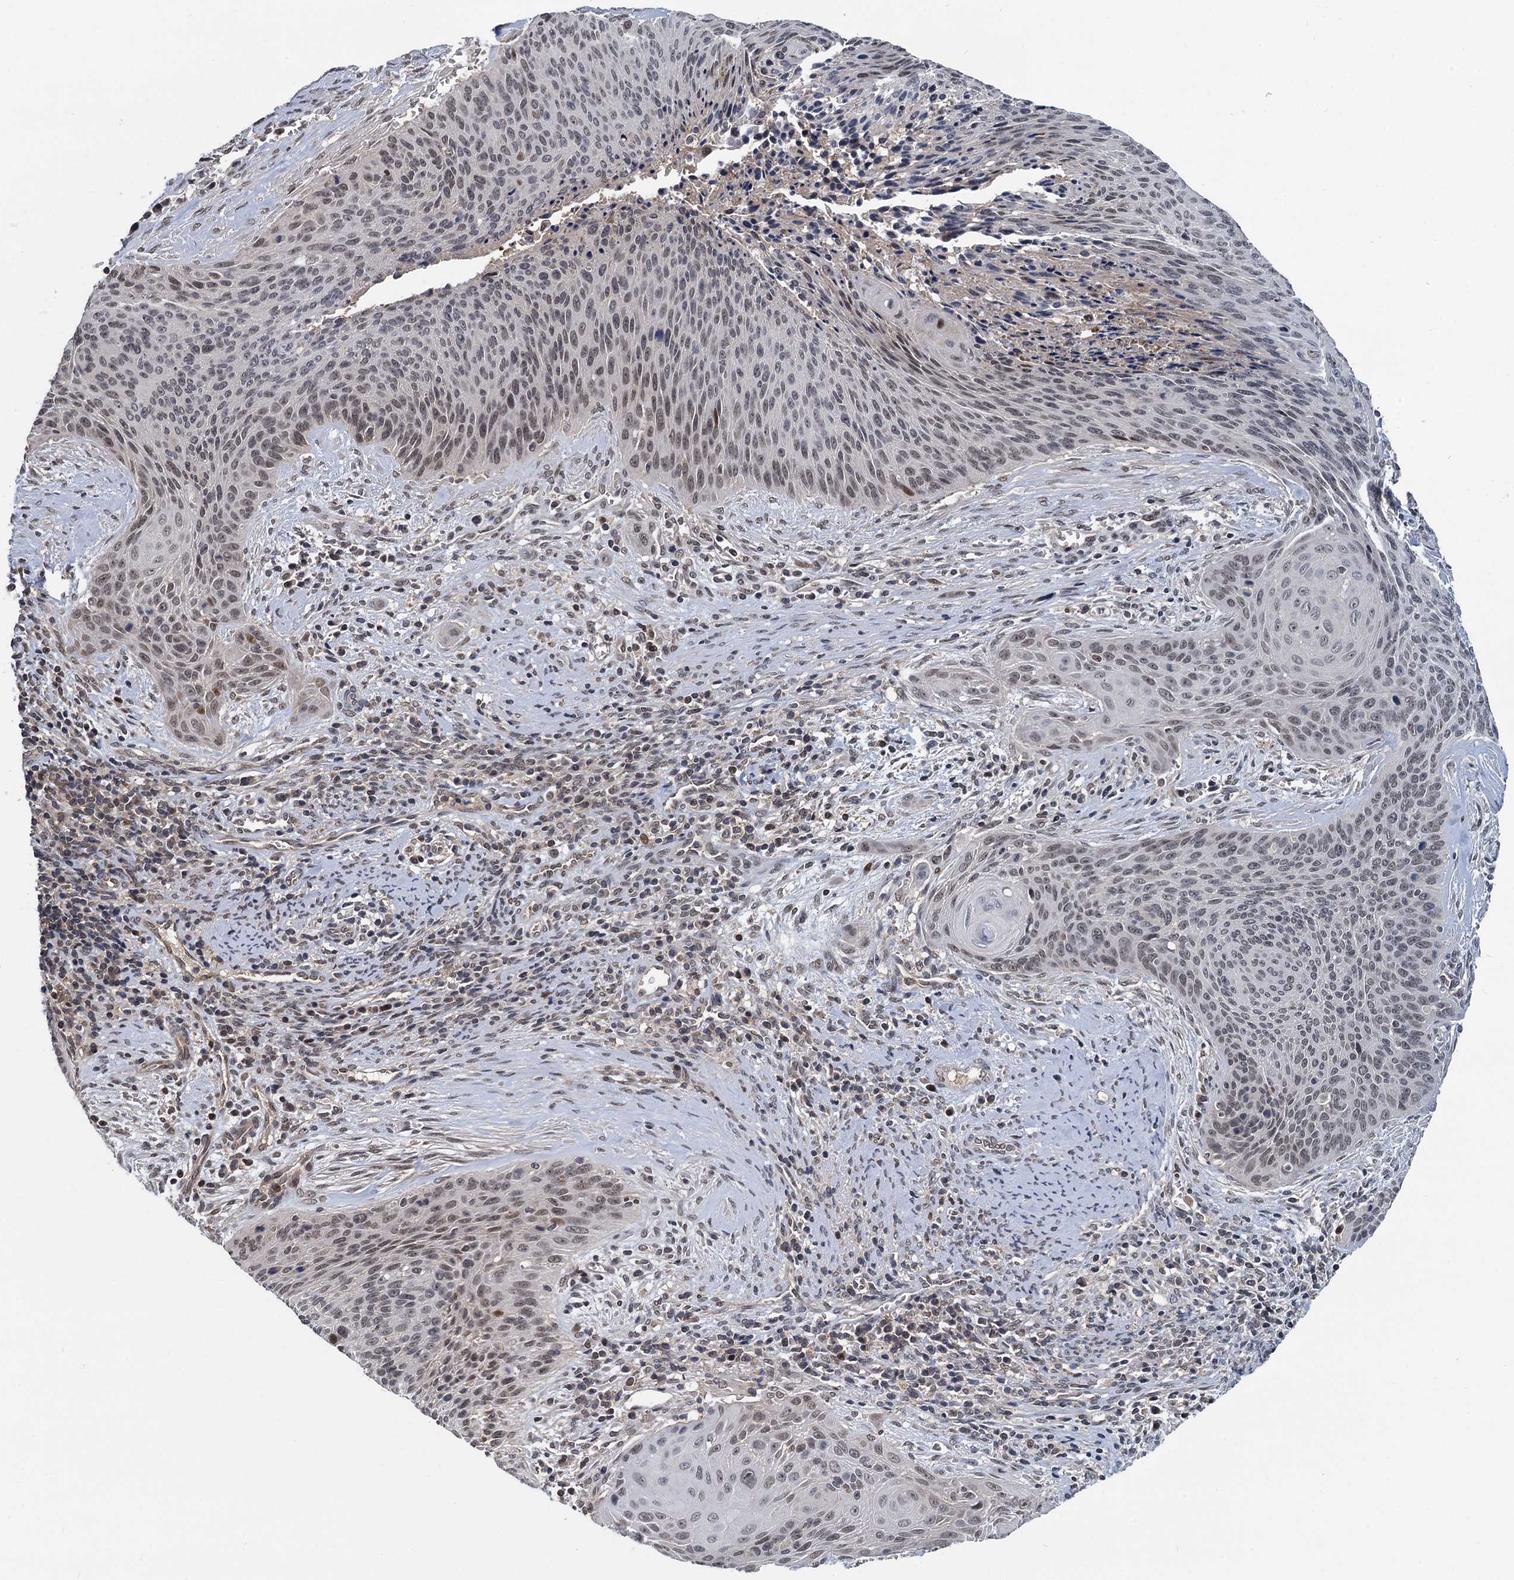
{"staining": {"intensity": "moderate", "quantity": "25%-75%", "location": "nuclear"}, "tissue": "cervical cancer", "cell_type": "Tumor cells", "image_type": "cancer", "snomed": [{"axis": "morphology", "description": "Squamous cell carcinoma, NOS"}, {"axis": "topography", "description": "Cervix"}], "caption": "Tumor cells show medium levels of moderate nuclear staining in about 25%-75% of cells in cervical cancer (squamous cell carcinoma).", "gene": "FANCI", "patient": {"sex": "female", "age": 55}}